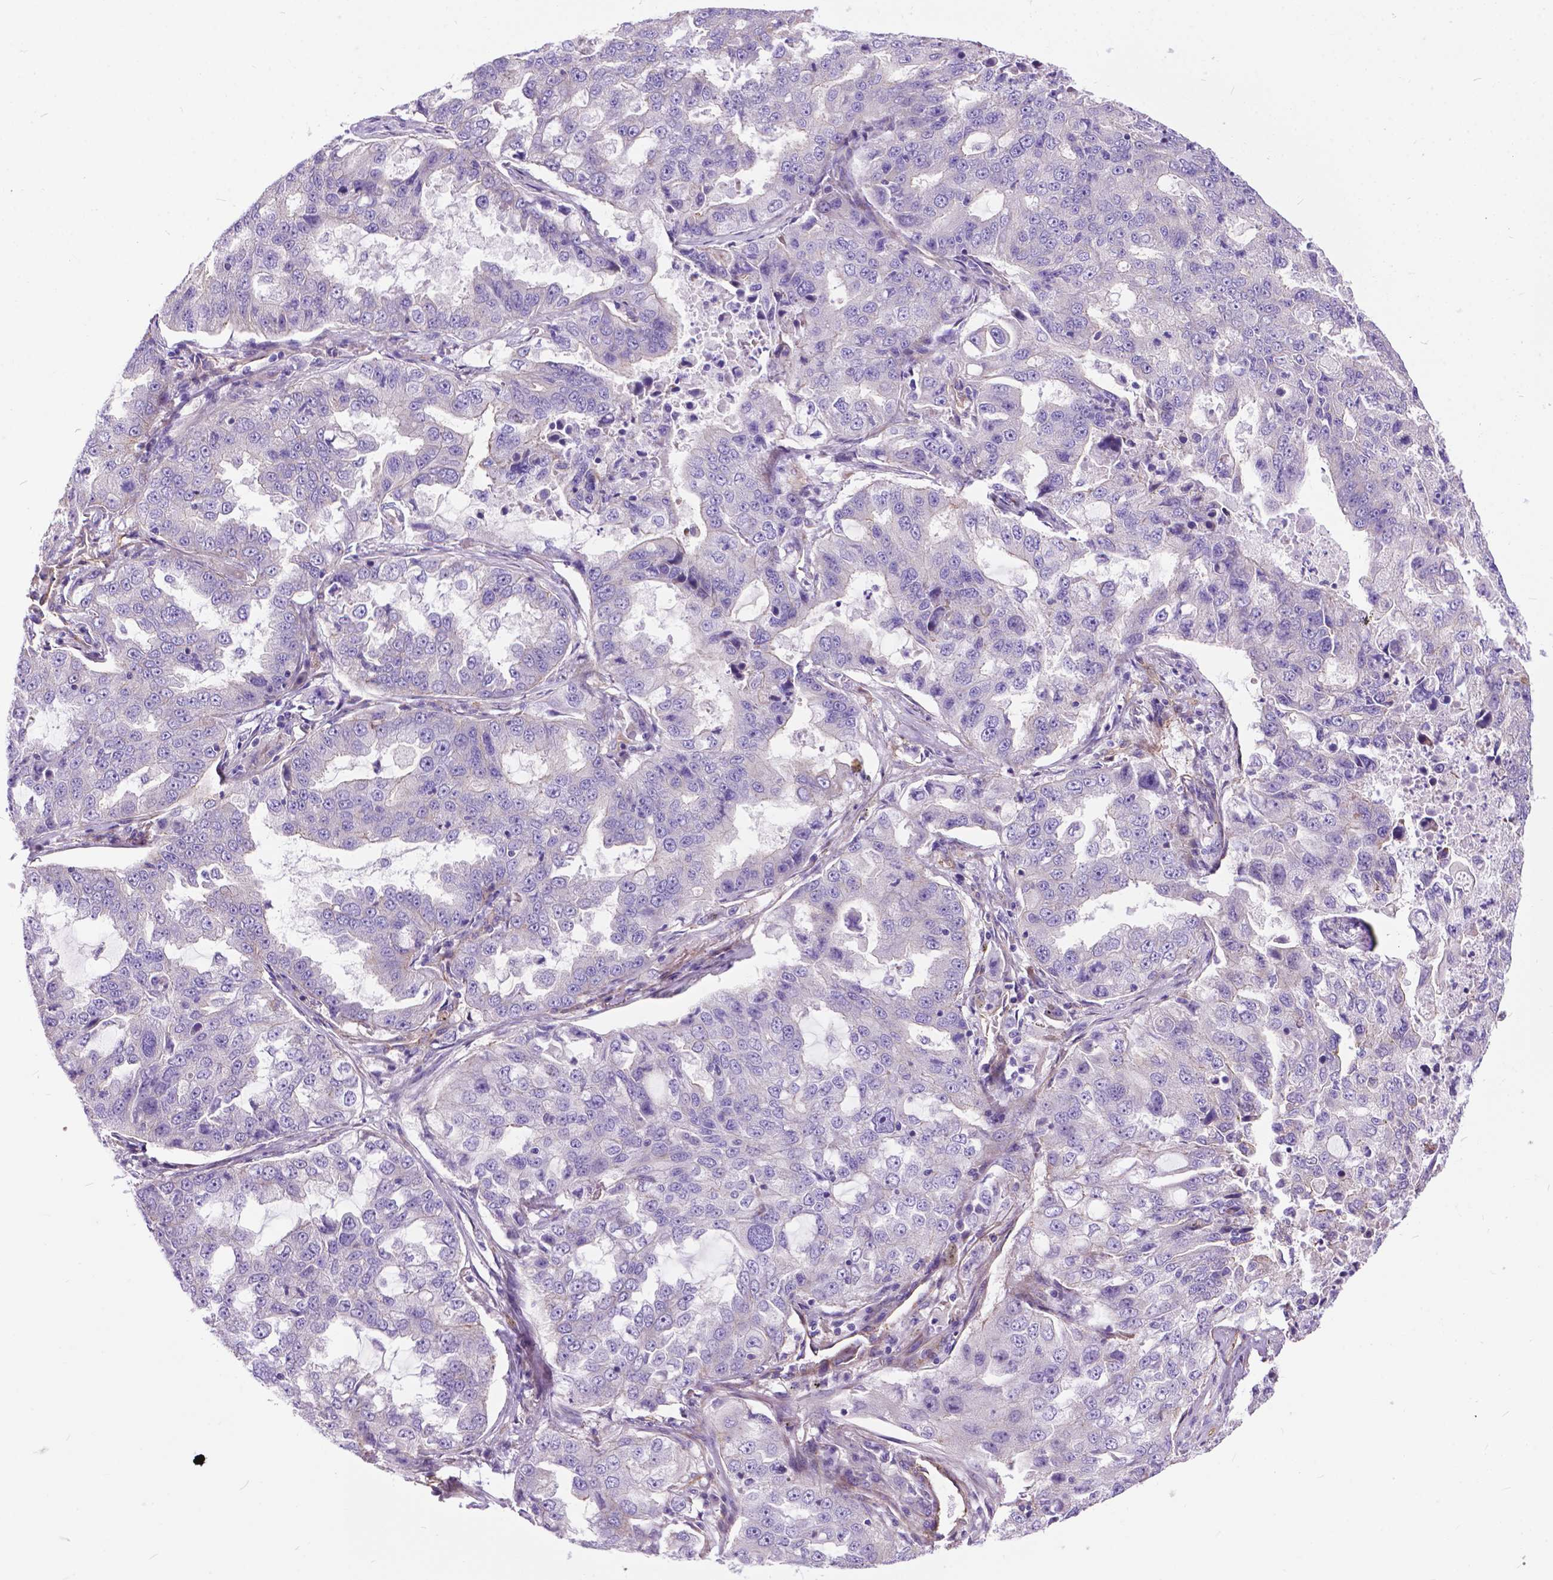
{"staining": {"intensity": "negative", "quantity": "none", "location": "none"}, "tissue": "lung cancer", "cell_type": "Tumor cells", "image_type": "cancer", "snomed": [{"axis": "morphology", "description": "Adenocarcinoma, NOS"}, {"axis": "topography", "description": "Lung"}], "caption": "Lung cancer was stained to show a protein in brown. There is no significant expression in tumor cells.", "gene": "FLT4", "patient": {"sex": "female", "age": 61}}